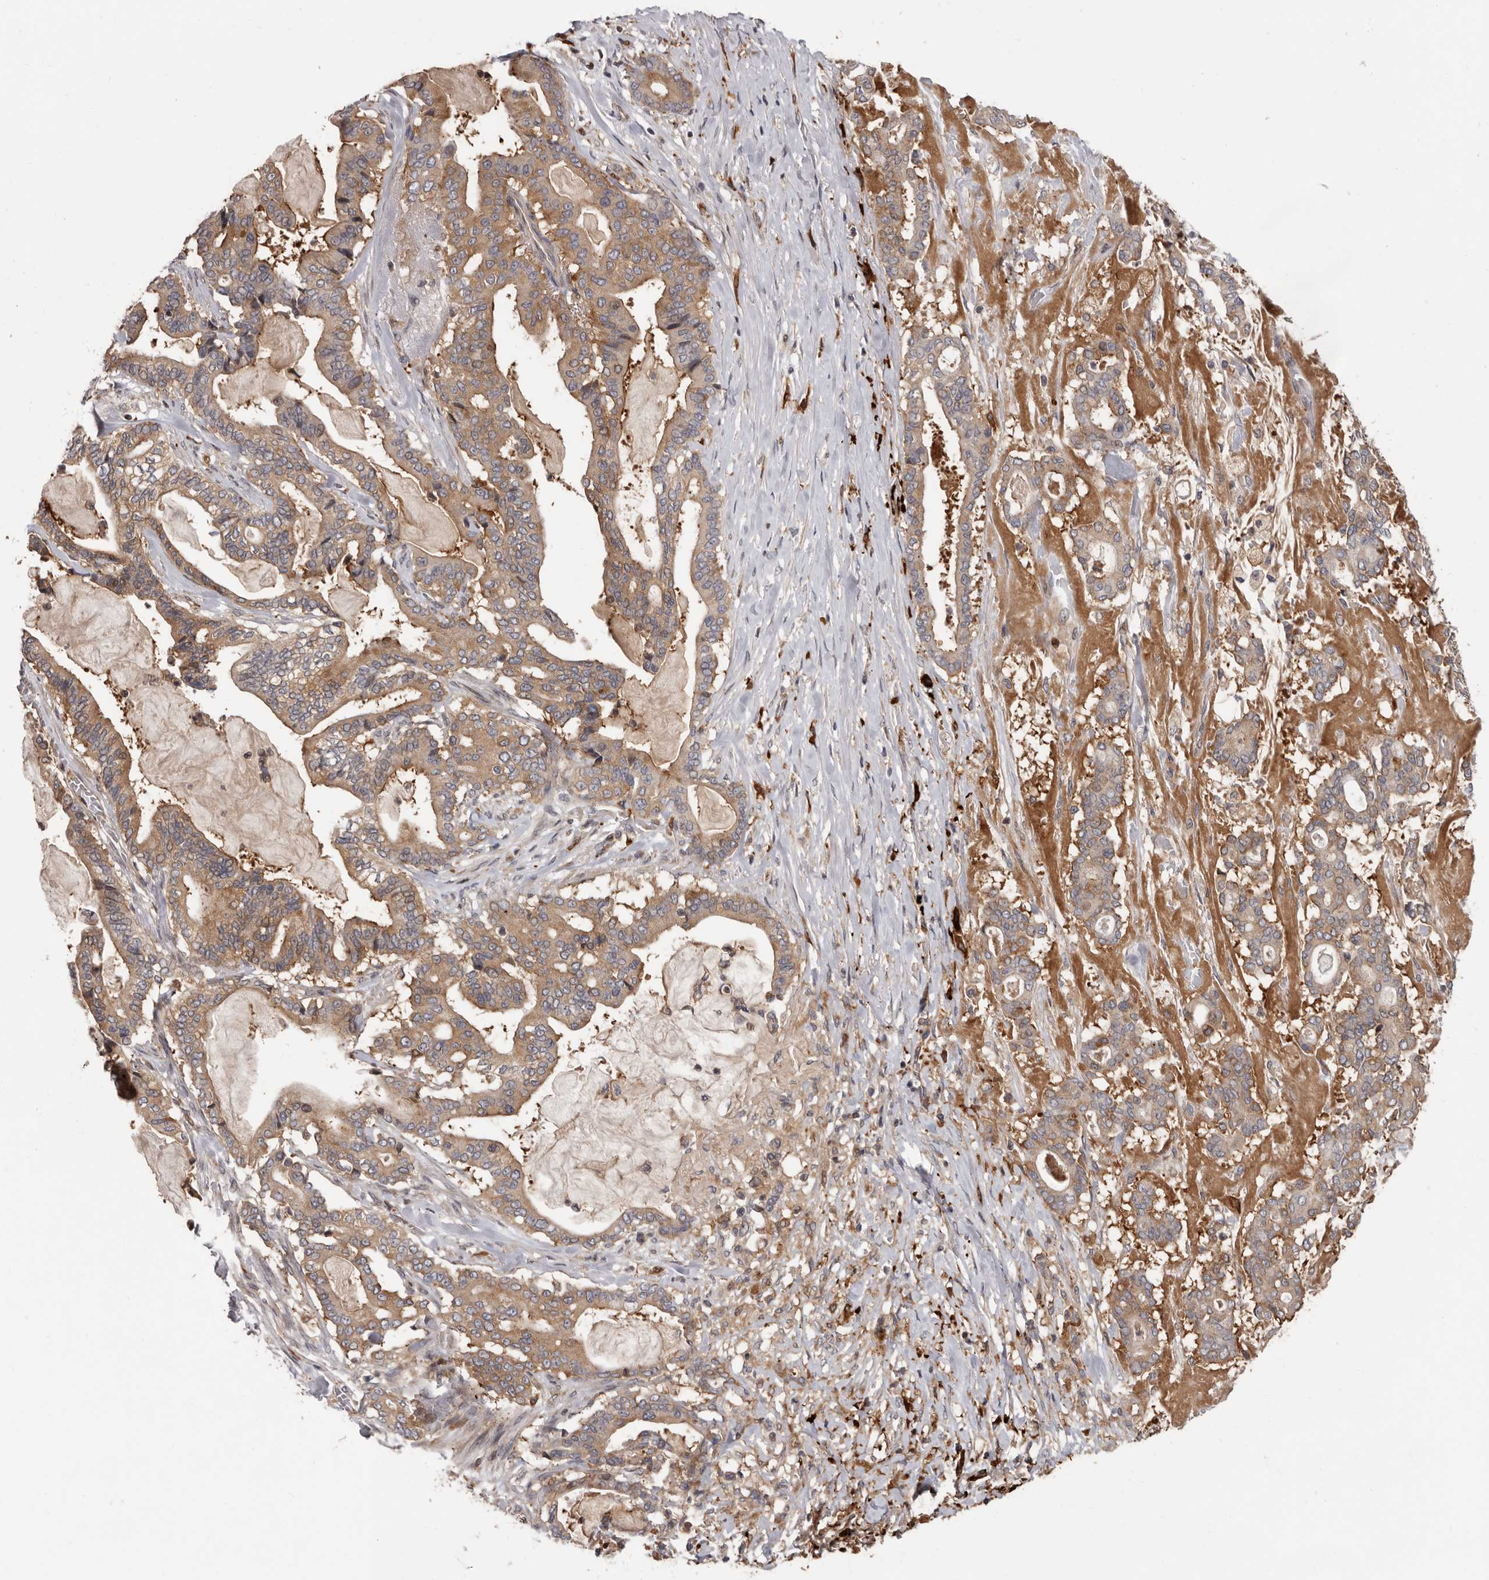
{"staining": {"intensity": "moderate", "quantity": ">75%", "location": "cytoplasmic/membranous"}, "tissue": "pancreatic cancer", "cell_type": "Tumor cells", "image_type": "cancer", "snomed": [{"axis": "morphology", "description": "Adenocarcinoma, NOS"}, {"axis": "topography", "description": "Pancreas"}], "caption": "Immunohistochemical staining of human pancreatic cancer demonstrates medium levels of moderate cytoplasmic/membranous staining in approximately >75% of tumor cells.", "gene": "FGFR4", "patient": {"sex": "male", "age": 63}}